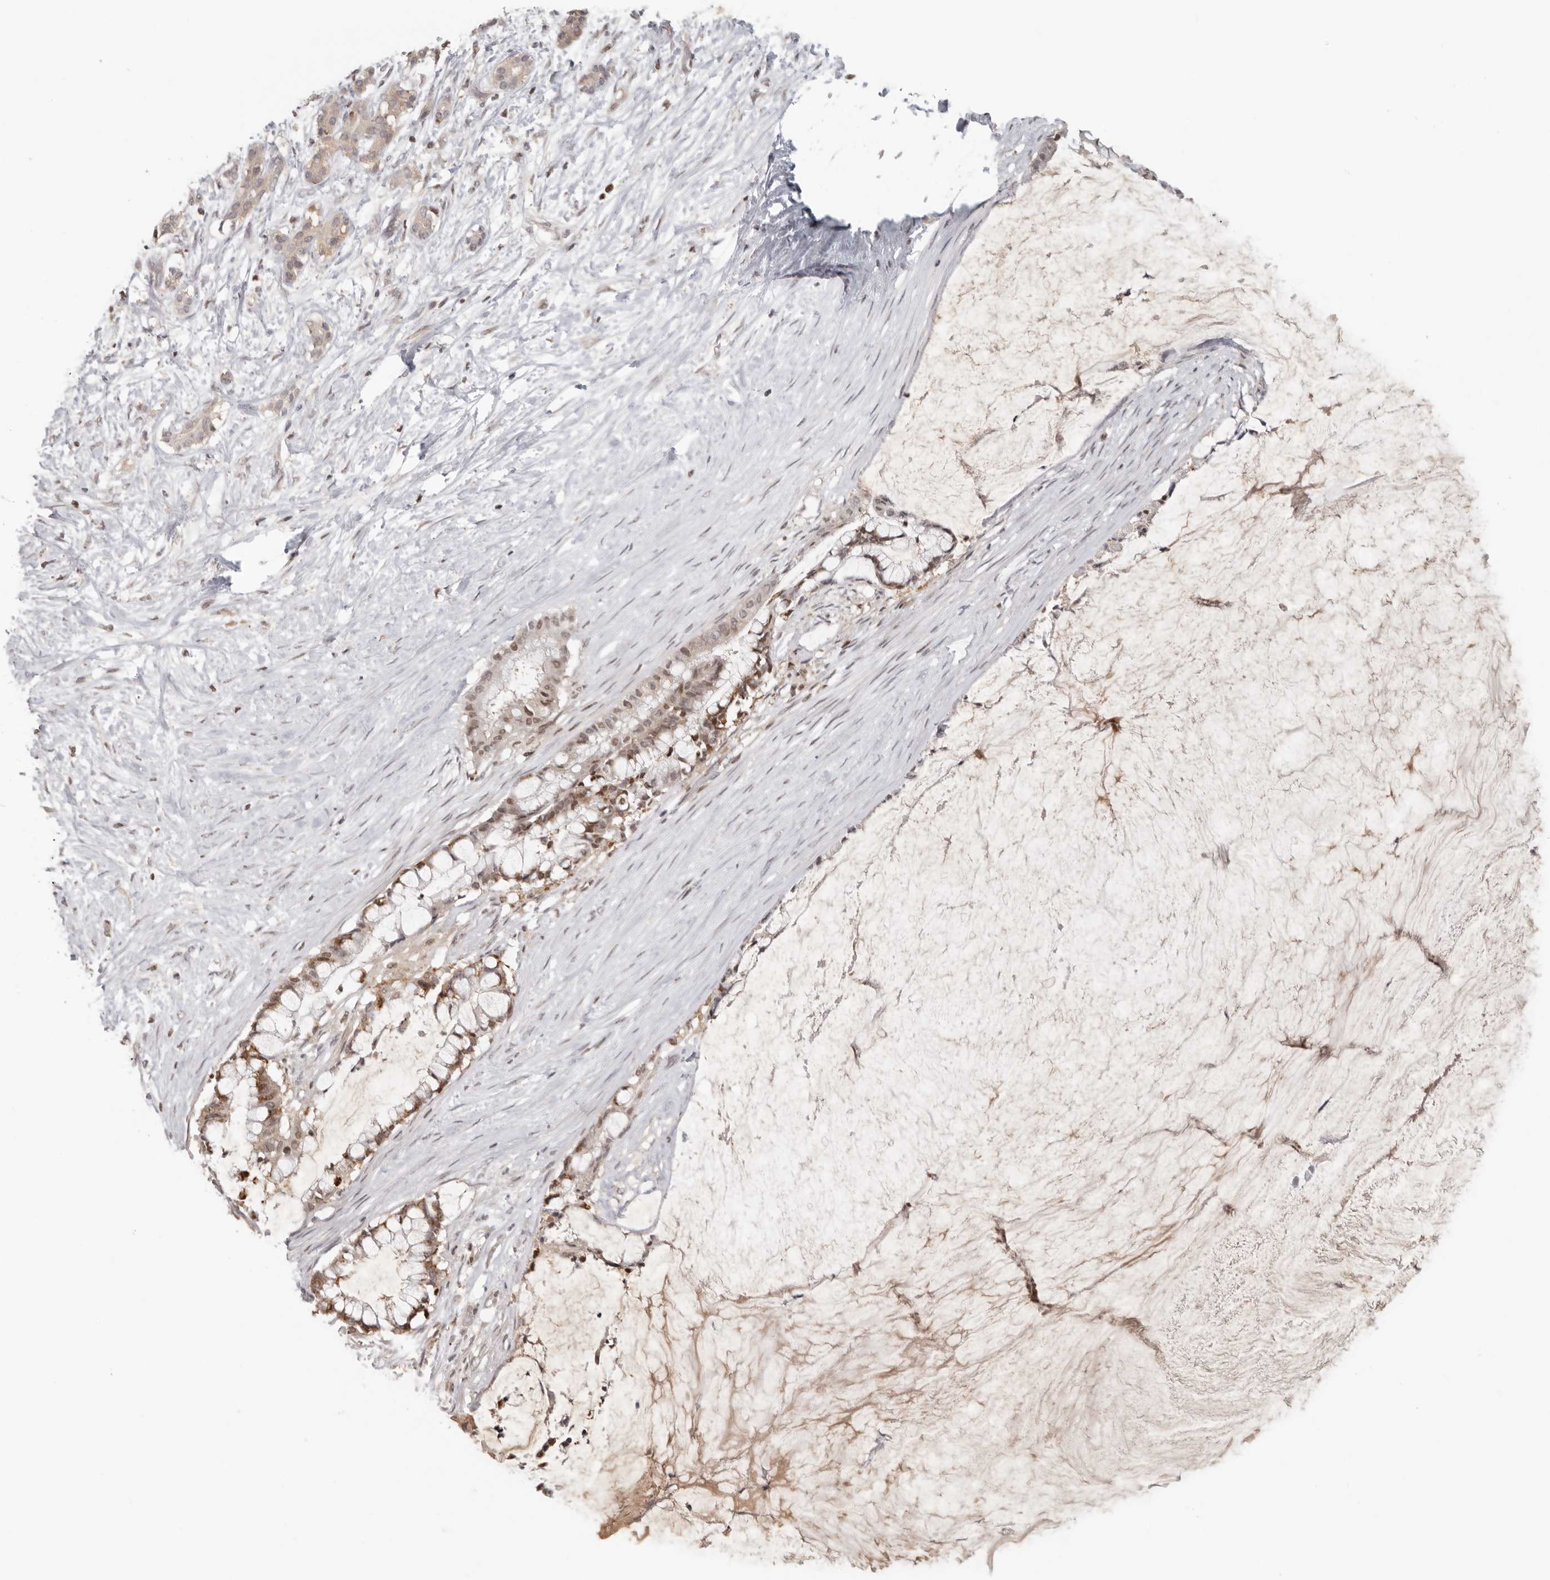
{"staining": {"intensity": "weak", "quantity": "25%-75%", "location": "cytoplasmic/membranous,nuclear"}, "tissue": "pancreatic cancer", "cell_type": "Tumor cells", "image_type": "cancer", "snomed": [{"axis": "morphology", "description": "Adenocarcinoma, NOS"}, {"axis": "topography", "description": "Pancreas"}], "caption": "A histopathology image of human pancreatic adenocarcinoma stained for a protein exhibits weak cytoplasmic/membranous and nuclear brown staining in tumor cells.", "gene": "PSMA5", "patient": {"sex": "male", "age": 41}}